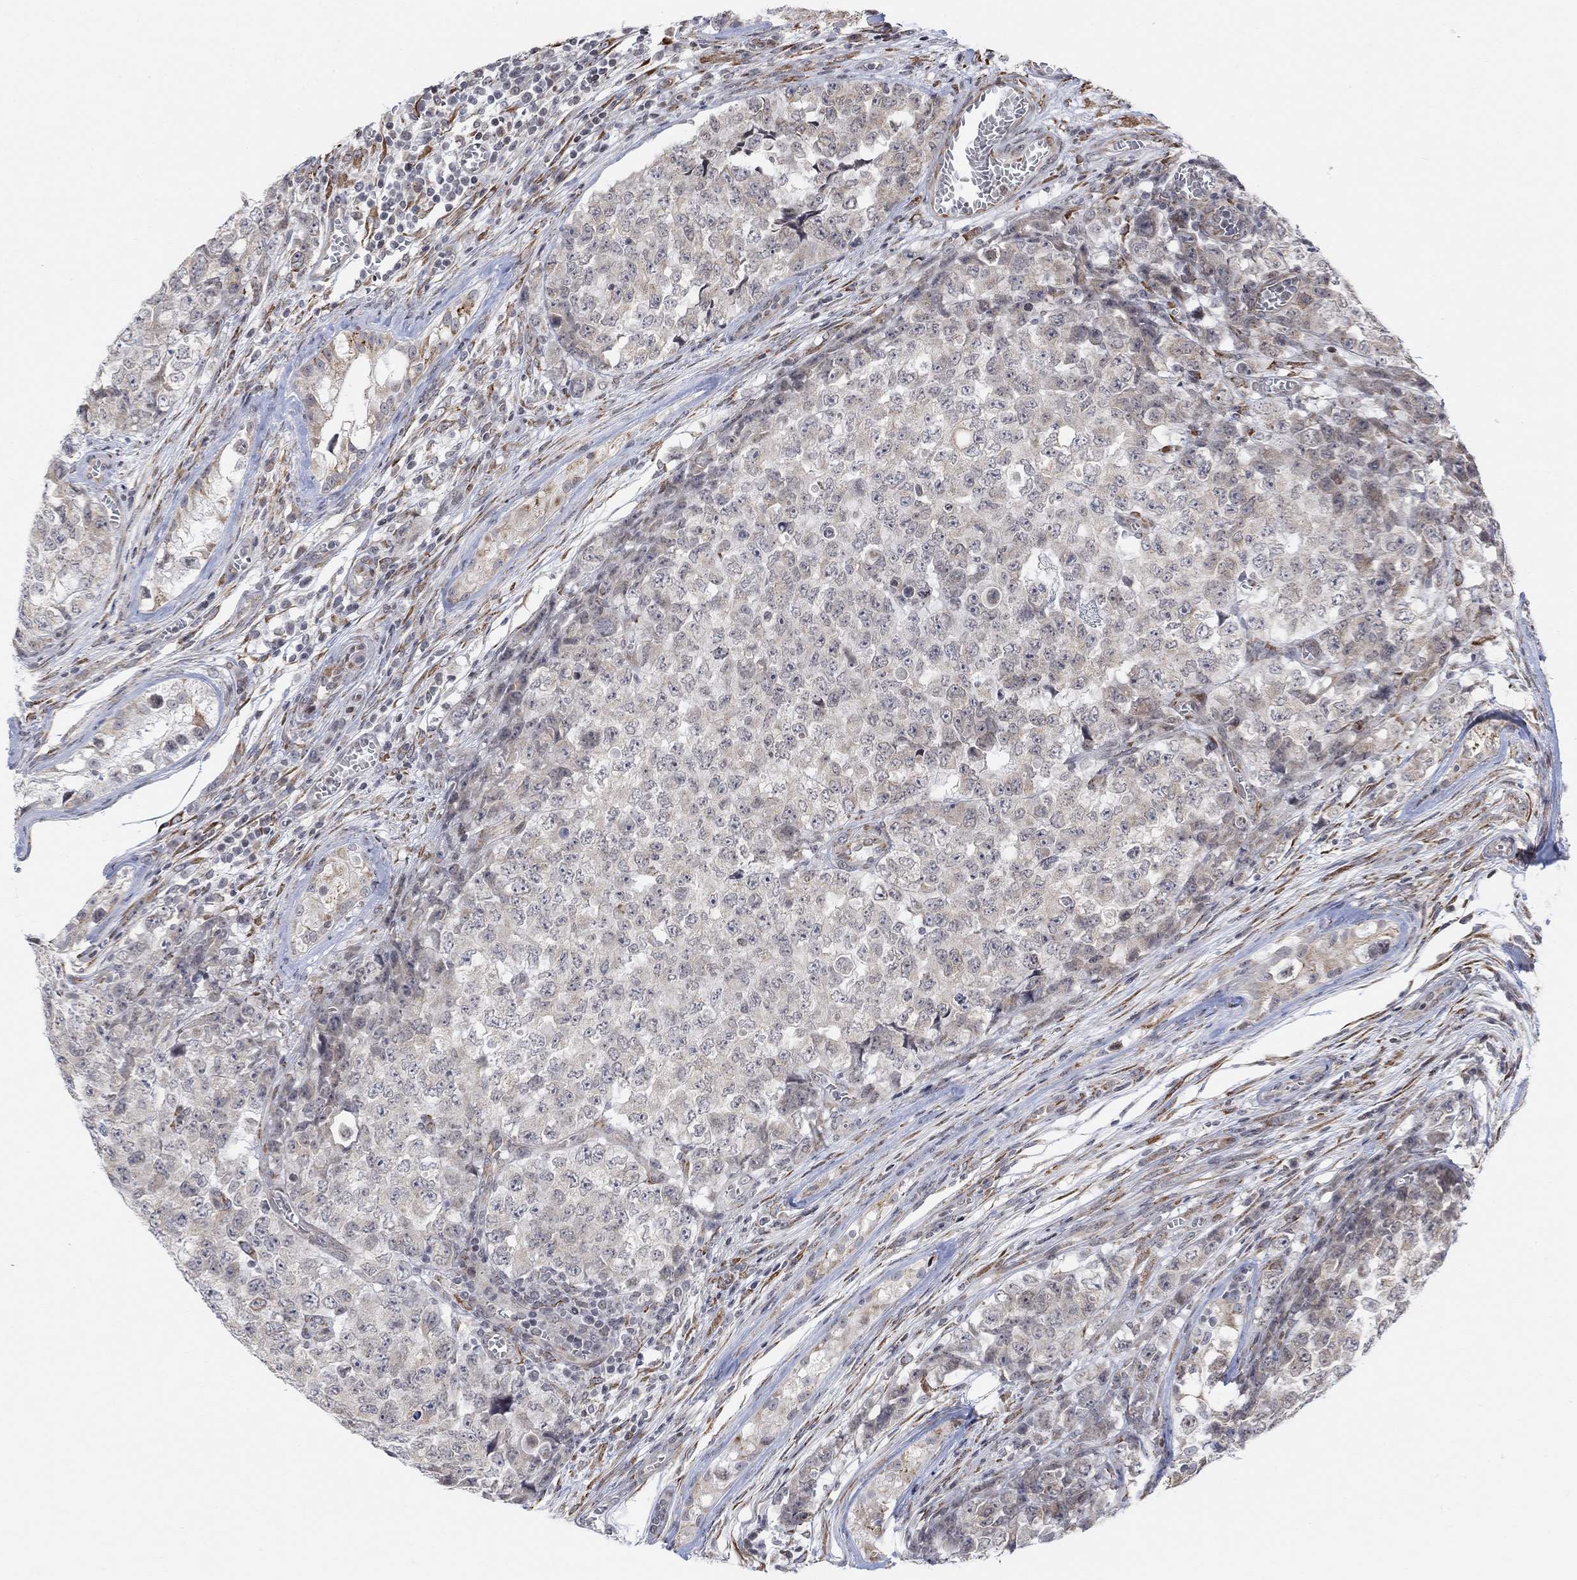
{"staining": {"intensity": "weak", "quantity": "<25%", "location": "cytoplasmic/membranous"}, "tissue": "testis cancer", "cell_type": "Tumor cells", "image_type": "cancer", "snomed": [{"axis": "morphology", "description": "Carcinoma, Embryonal, NOS"}, {"axis": "topography", "description": "Testis"}], "caption": "Micrograph shows no significant protein positivity in tumor cells of embryonal carcinoma (testis).", "gene": "ABHD14A", "patient": {"sex": "male", "age": 23}}